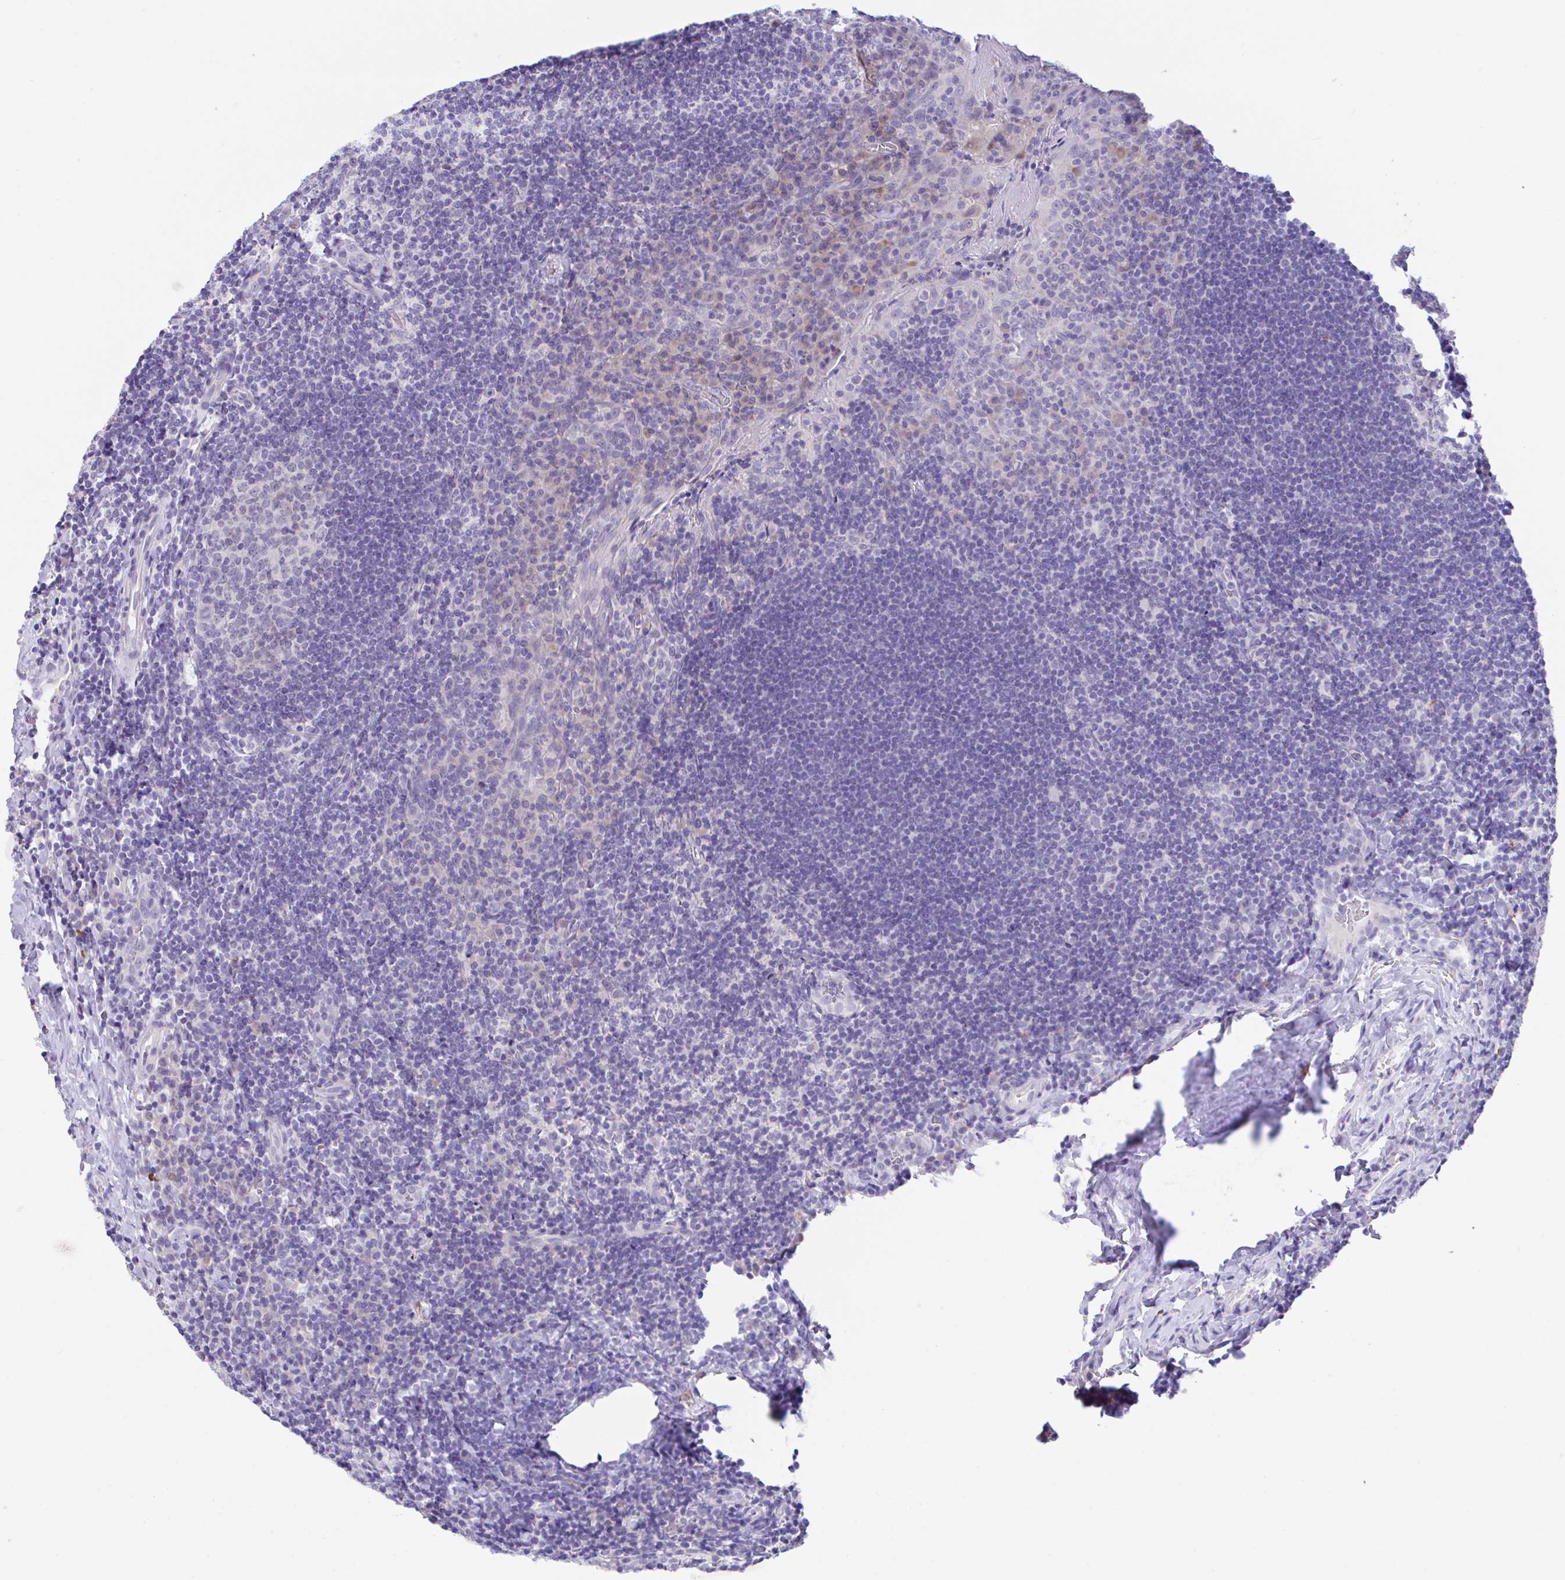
{"staining": {"intensity": "negative", "quantity": "none", "location": "none"}, "tissue": "tonsil", "cell_type": "Germinal center cells", "image_type": "normal", "snomed": [{"axis": "morphology", "description": "Normal tissue, NOS"}, {"axis": "topography", "description": "Tonsil"}], "caption": "Immunohistochemistry image of unremarkable tonsil: human tonsil stained with DAB shows no significant protein staining in germinal center cells.", "gene": "HACD4", "patient": {"sex": "male", "age": 17}}